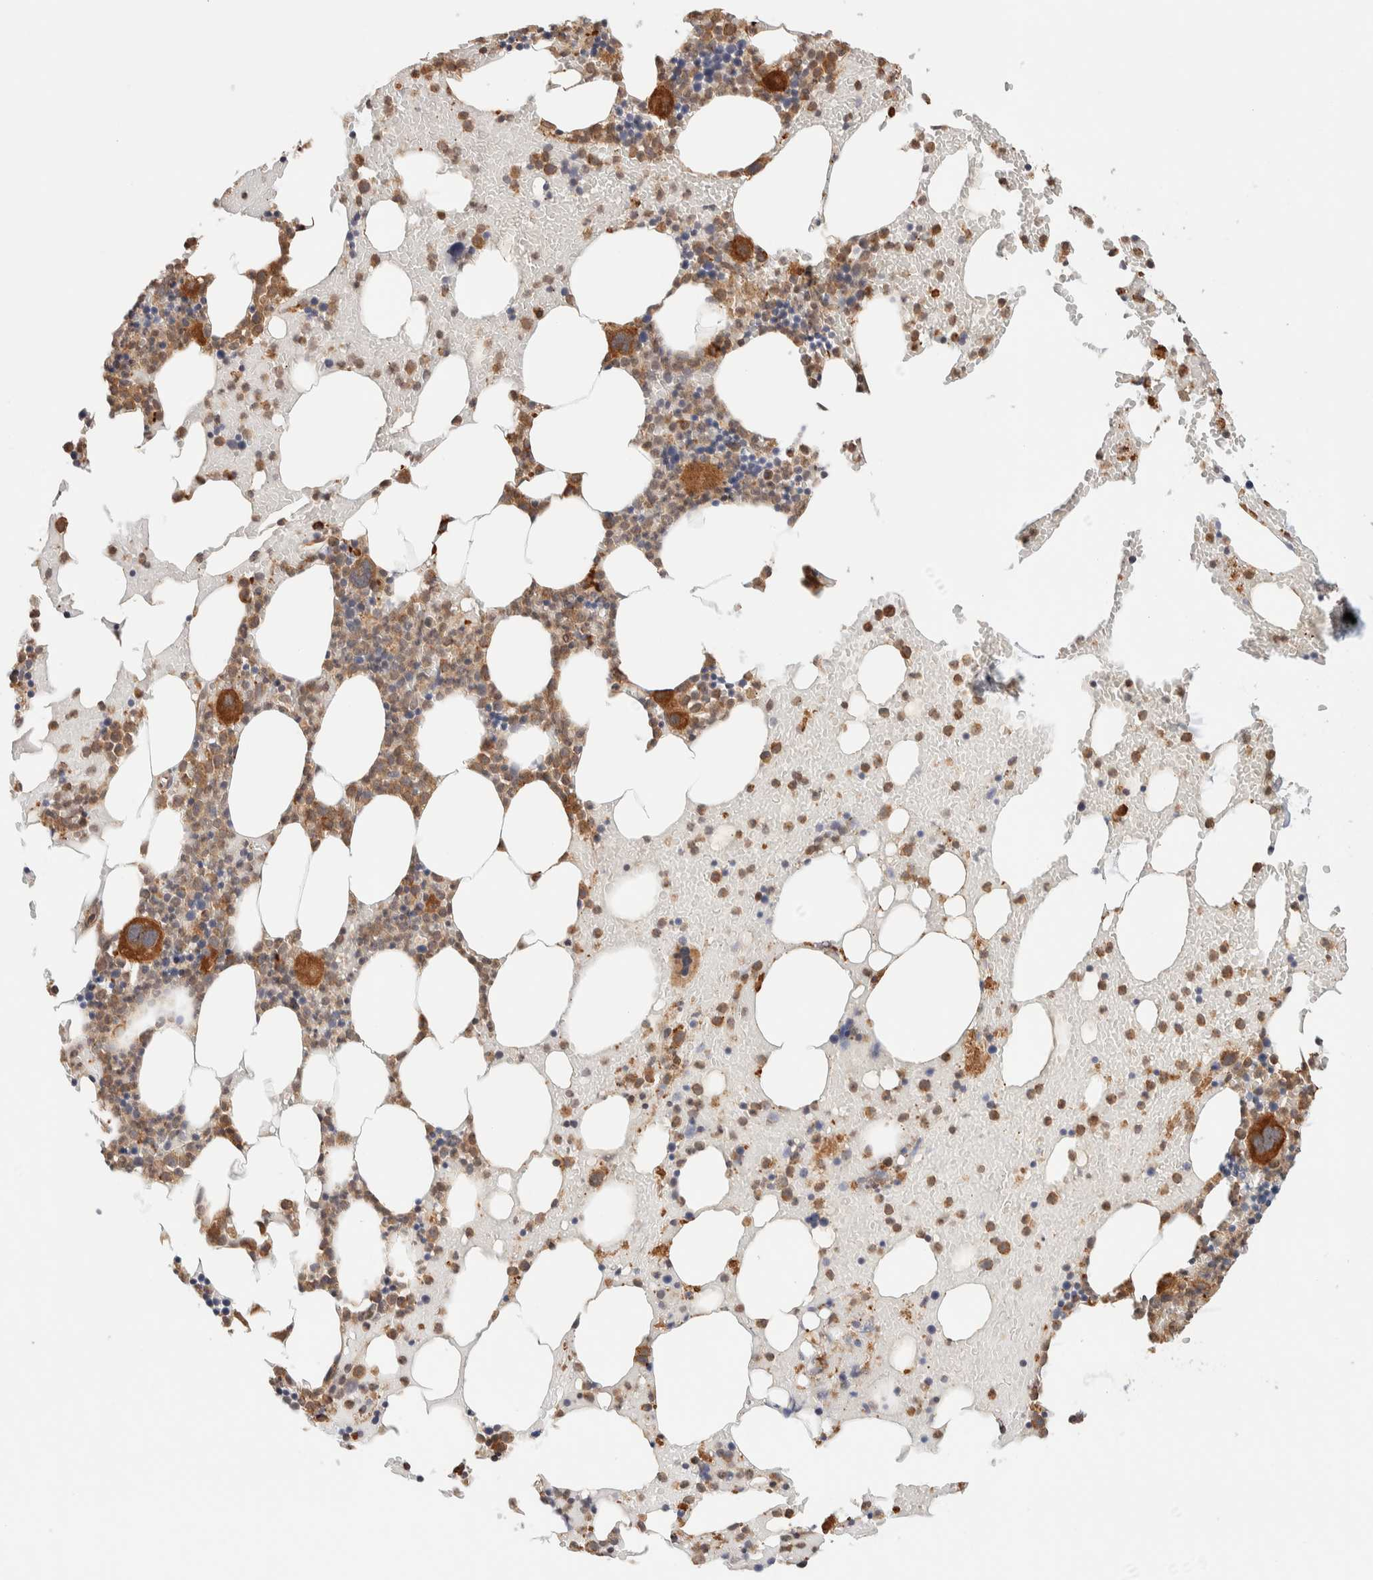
{"staining": {"intensity": "strong", "quantity": "<25%", "location": "cytoplasmic/membranous"}, "tissue": "bone marrow", "cell_type": "Hematopoietic cells", "image_type": "normal", "snomed": [{"axis": "morphology", "description": "Normal tissue, NOS"}, {"axis": "morphology", "description": "Inflammation, NOS"}, {"axis": "topography", "description": "Bone marrow"}], "caption": "This micrograph demonstrates immunohistochemistry (IHC) staining of benign human bone marrow, with medium strong cytoplasmic/membranous staining in approximately <25% of hematopoietic cells.", "gene": "INTS1", "patient": {"sex": "male", "age": 68}}